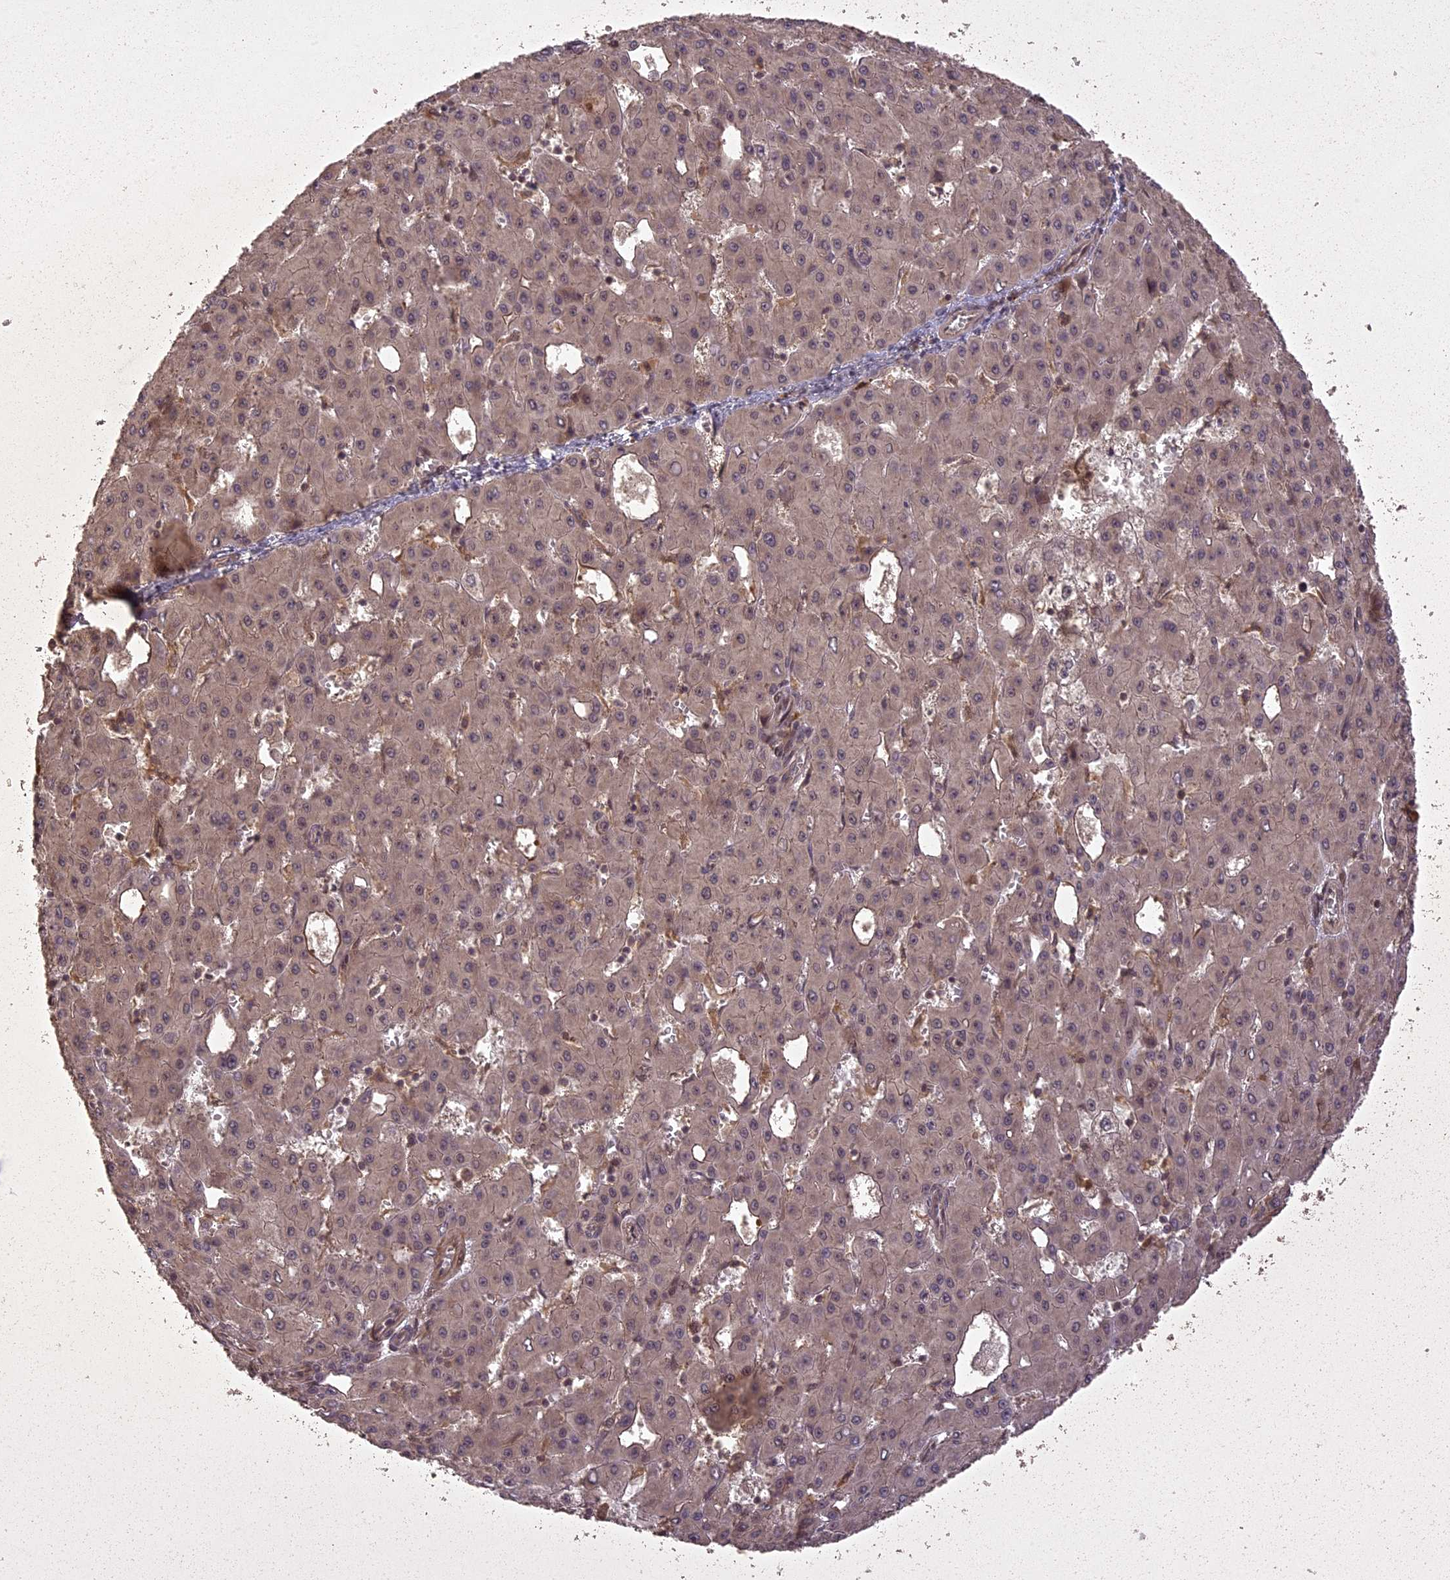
{"staining": {"intensity": "weak", "quantity": "25%-75%", "location": "cytoplasmic/membranous,nuclear"}, "tissue": "liver cancer", "cell_type": "Tumor cells", "image_type": "cancer", "snomed": [{"axis": "morphology", "description": "Carcinoma, Hepatocellular, NOS"}, {"axis": "topography", "description": "Liver"}], "caption": "Brown immunohistochemical staining in hepatocellular carcinoma (liver) reveals weak cytoplasmic/membranous and nuclear positivity in approximately 25%-75% of tumor cells. The protein is shown in brown color, while the nuclei are stained blue.", "gene": "LIN37", "patient": {"sex": "male", "age": 47}}